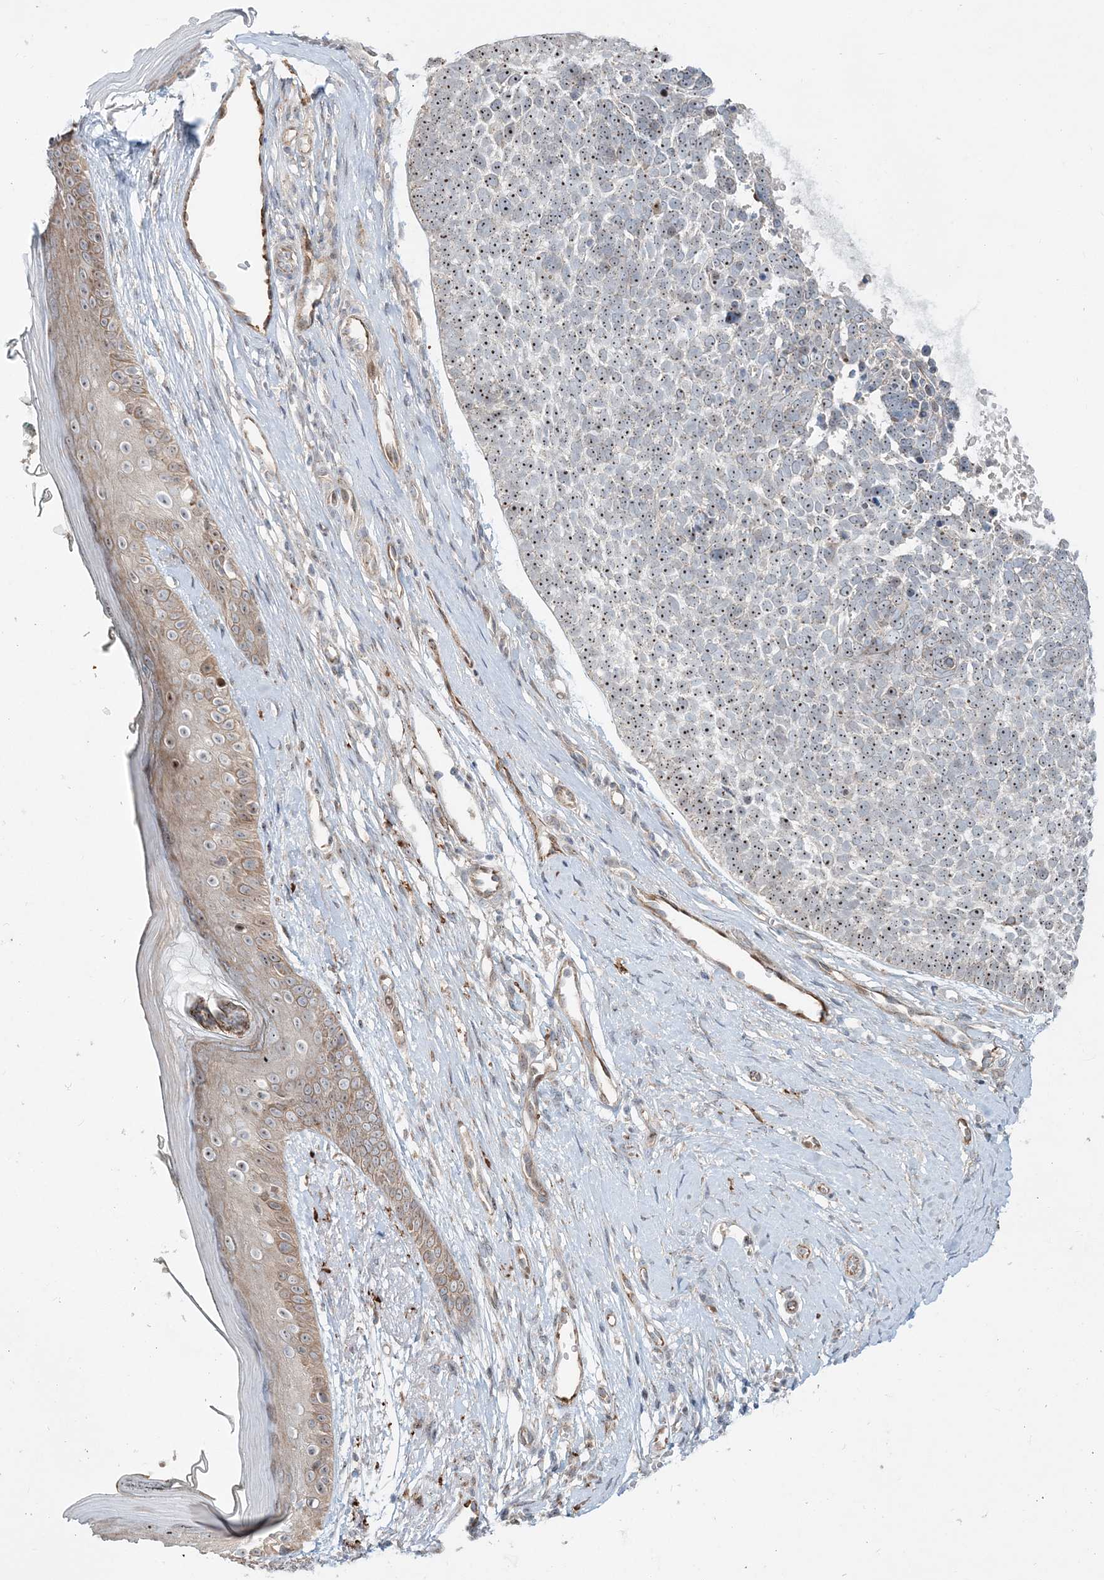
{"staining": {"intensity": "moderate", "quantity": ">75%", "location": "nuclear"}, "tissue": "skin cancer", "cell_type": "Tumor cells", "image_type": "cancer", "snomed": [{"axis": "morphology", "description": "Basal cell carcinoma"}, {"axis": "topography", "description": "Skin"}], "caption": "Immunohistochemistry (IHC) of human skin cancer (basal cell carcinoma) shows medium levels of moderate nuclear staining in about >75% of tumor cells.", "gene": "CXXC5", "patient": {"sex": "female", "age": 81}}